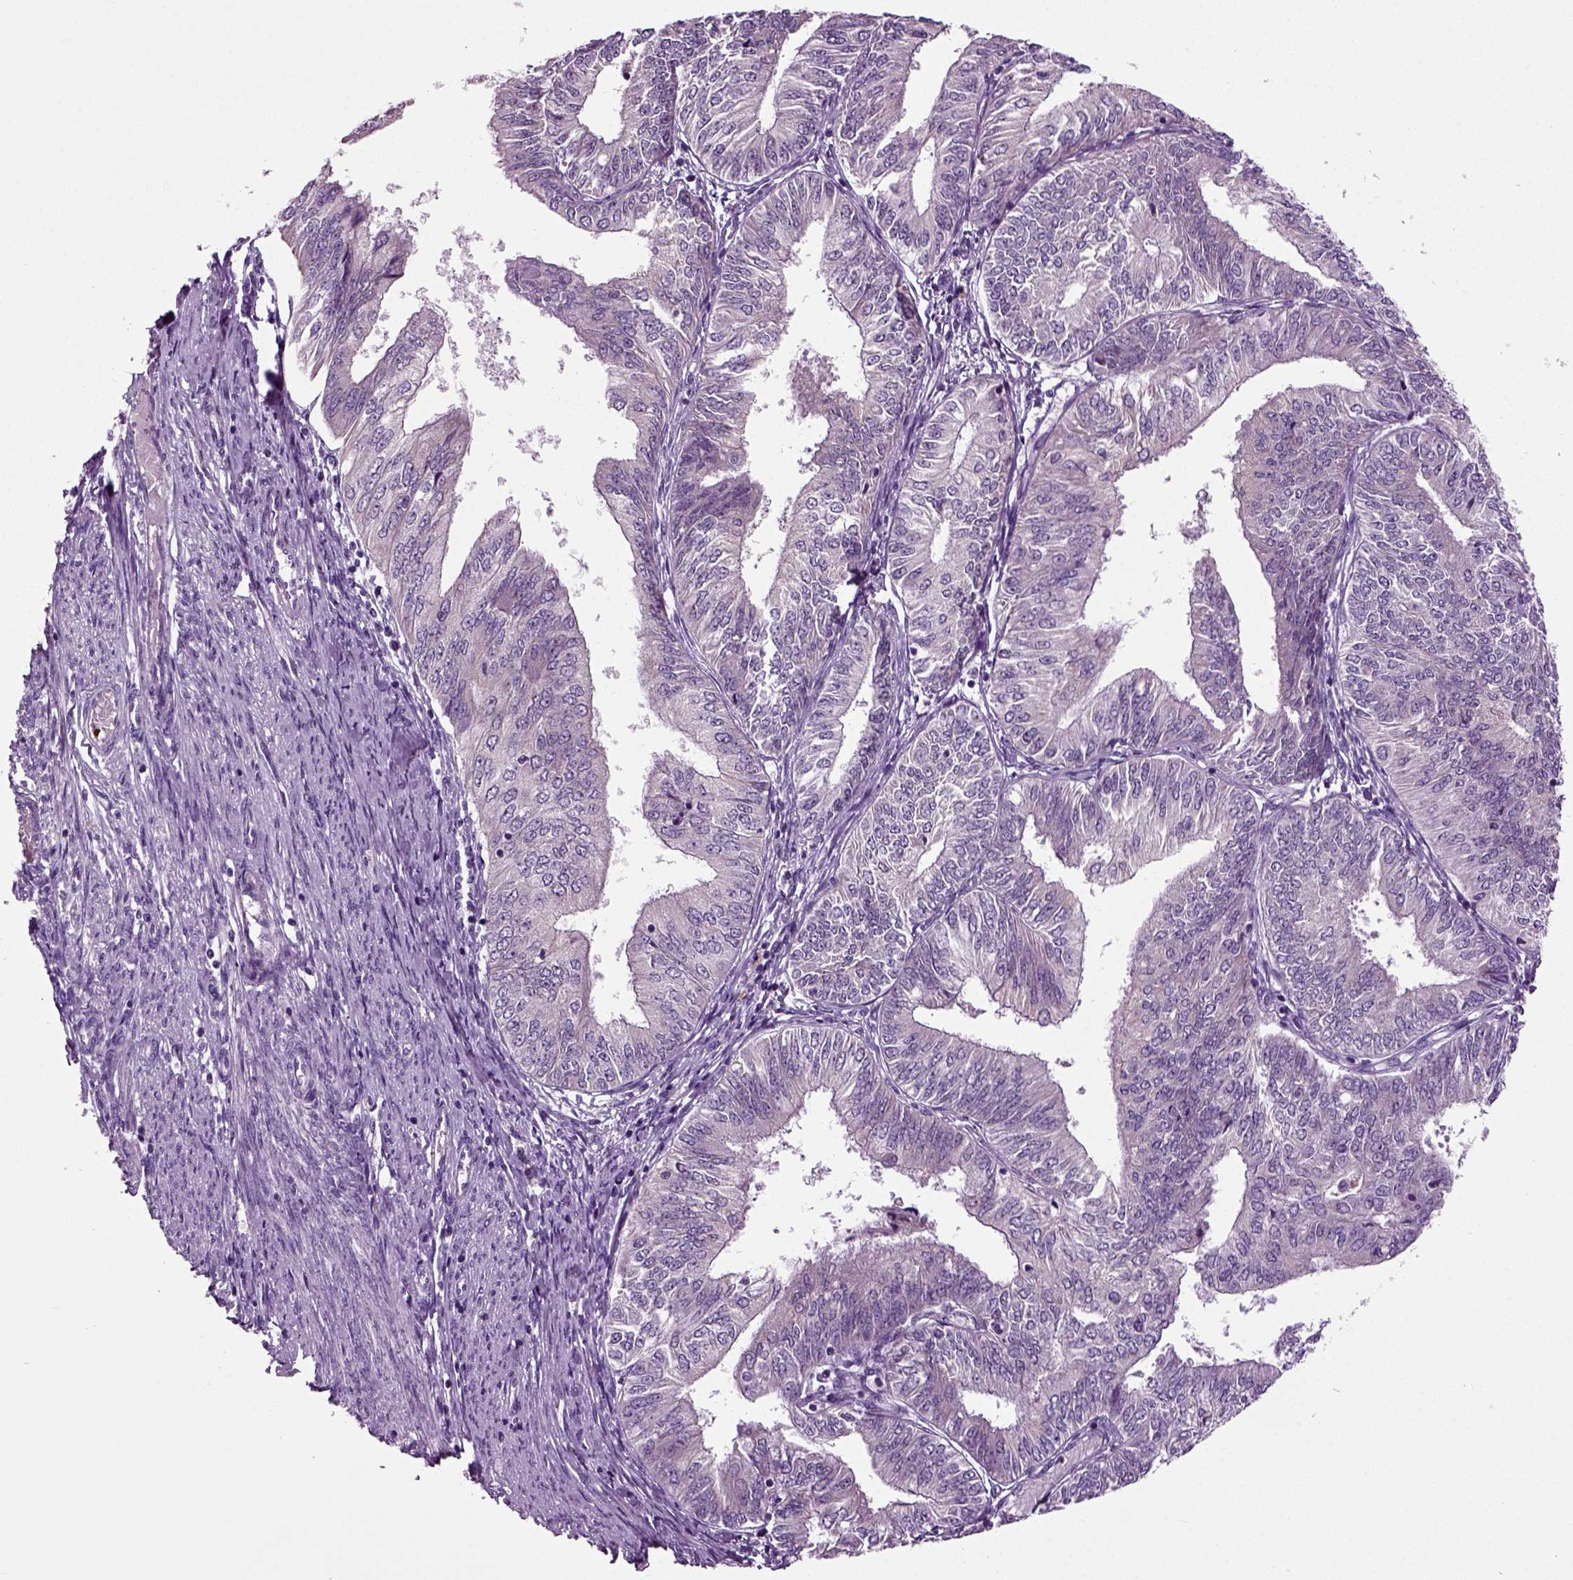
{"staining": {"intensity": "negative", "quantity": "none", "location": "none"}, "tissue": "endometrial cancer", "cell_type": "Tumor cells", "image_type": "cancer", "snomed": [{"axis": "morphology", "description": "Adenocarcinoma, NOS"}, {"axis": "topography", "description": "Endometrium"}], "caption": "IHC of human adenocarcinoma (endometrial) reveals no positivity in tumor cells.", "gene": "SPATA17", "patient": {"sex": "female", "age": 58}}